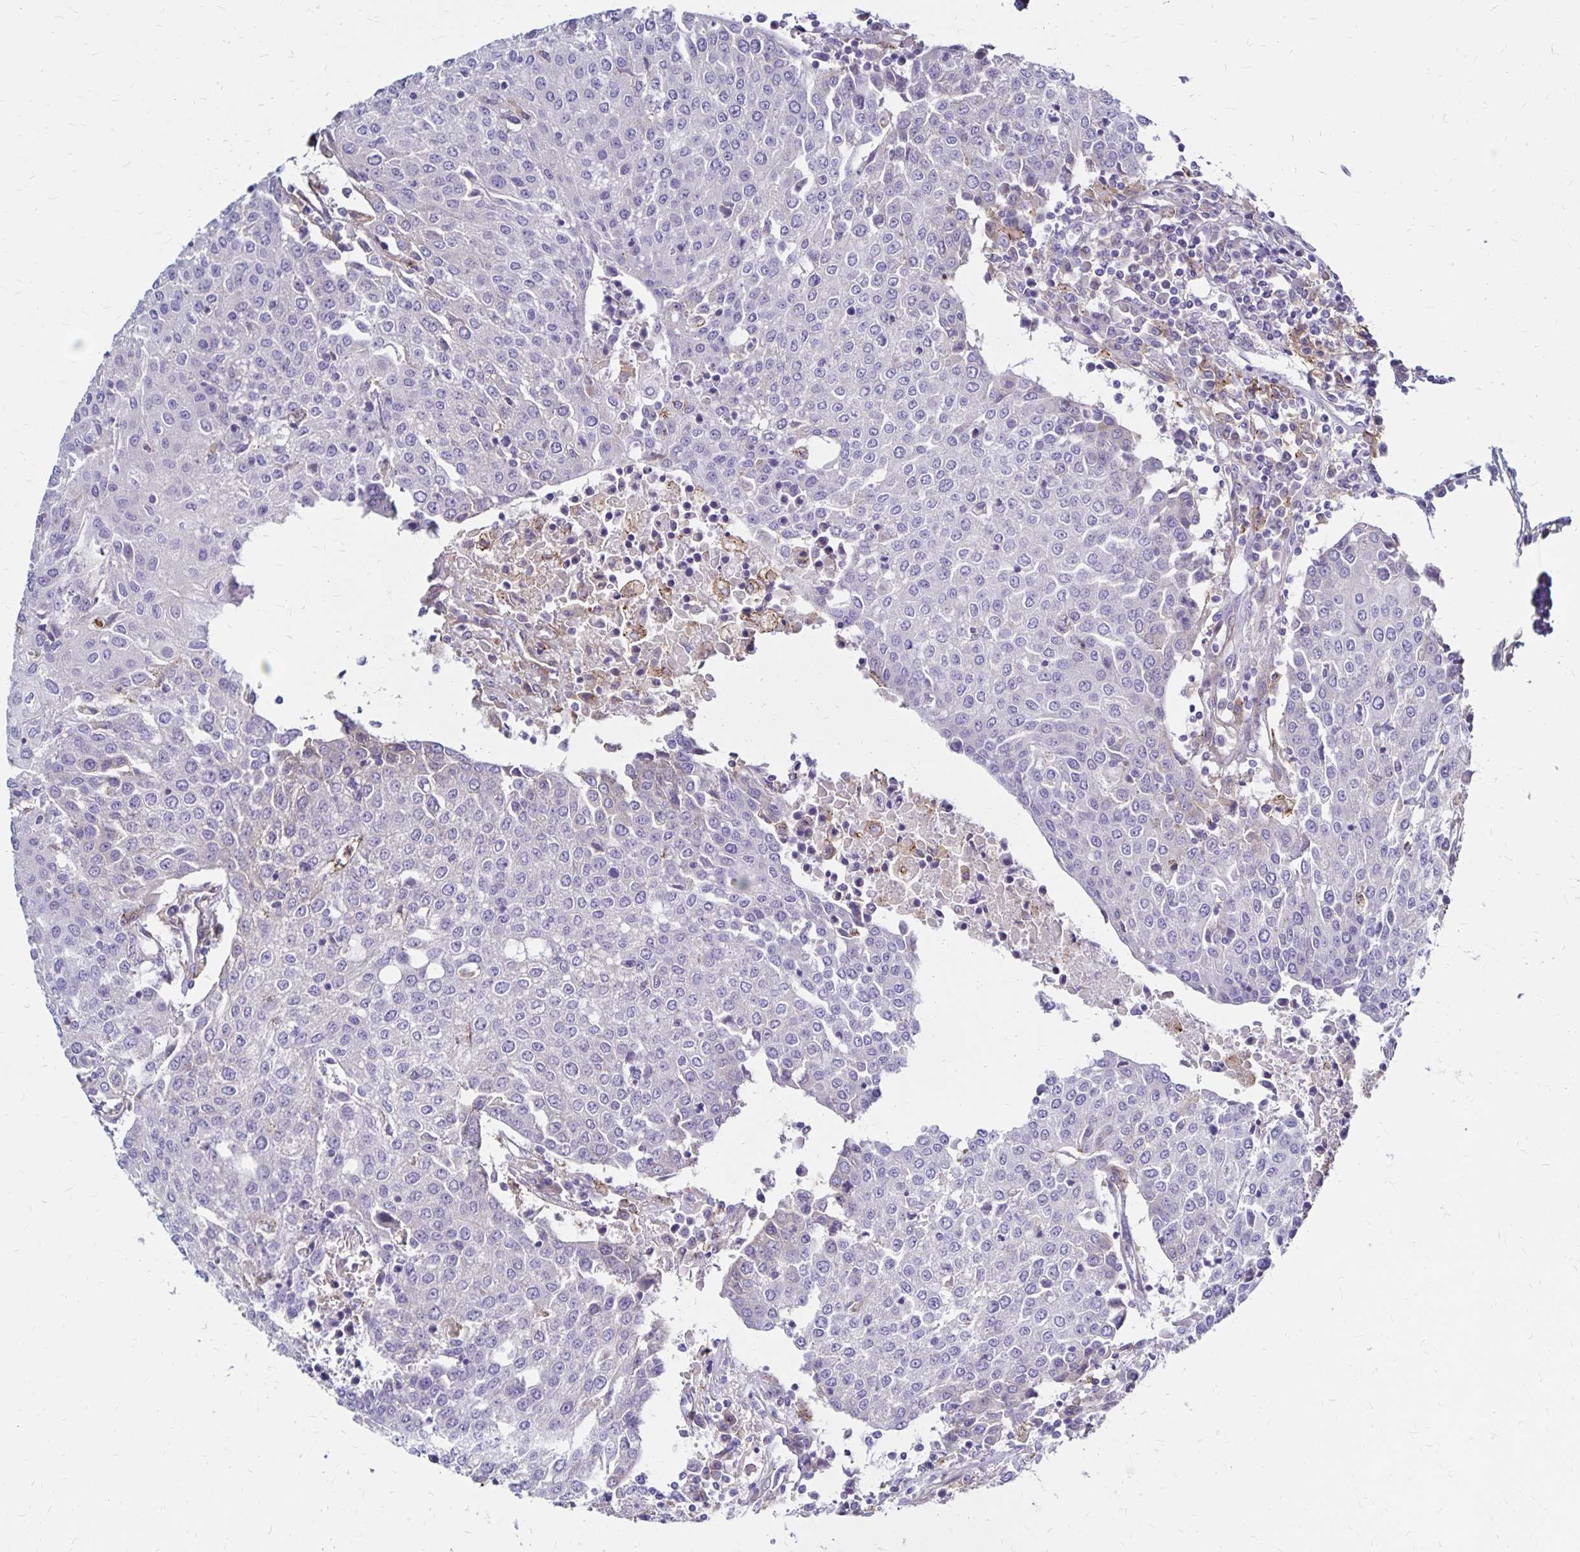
{"staining": {"intensity": "negative", "quantity": "none", "location": "none"}, "tissue": "urothelial cancer", "cell_type": "Tumor cells", "image_type": "cancer", "snomed": [{"axis": "morphology", "description": "Urothelial carcinoma, High grade"}, {"axis": "topography", "description": "Urinary bladder"}], "caption": "High power microscopy photomicrograph of an IHC micrograph of urothelial carcinoma (high-grade), revealing no significant positivity in tumor cells.", "gene": "TNS3", "patient": {"sex": "female", "age": 85}}